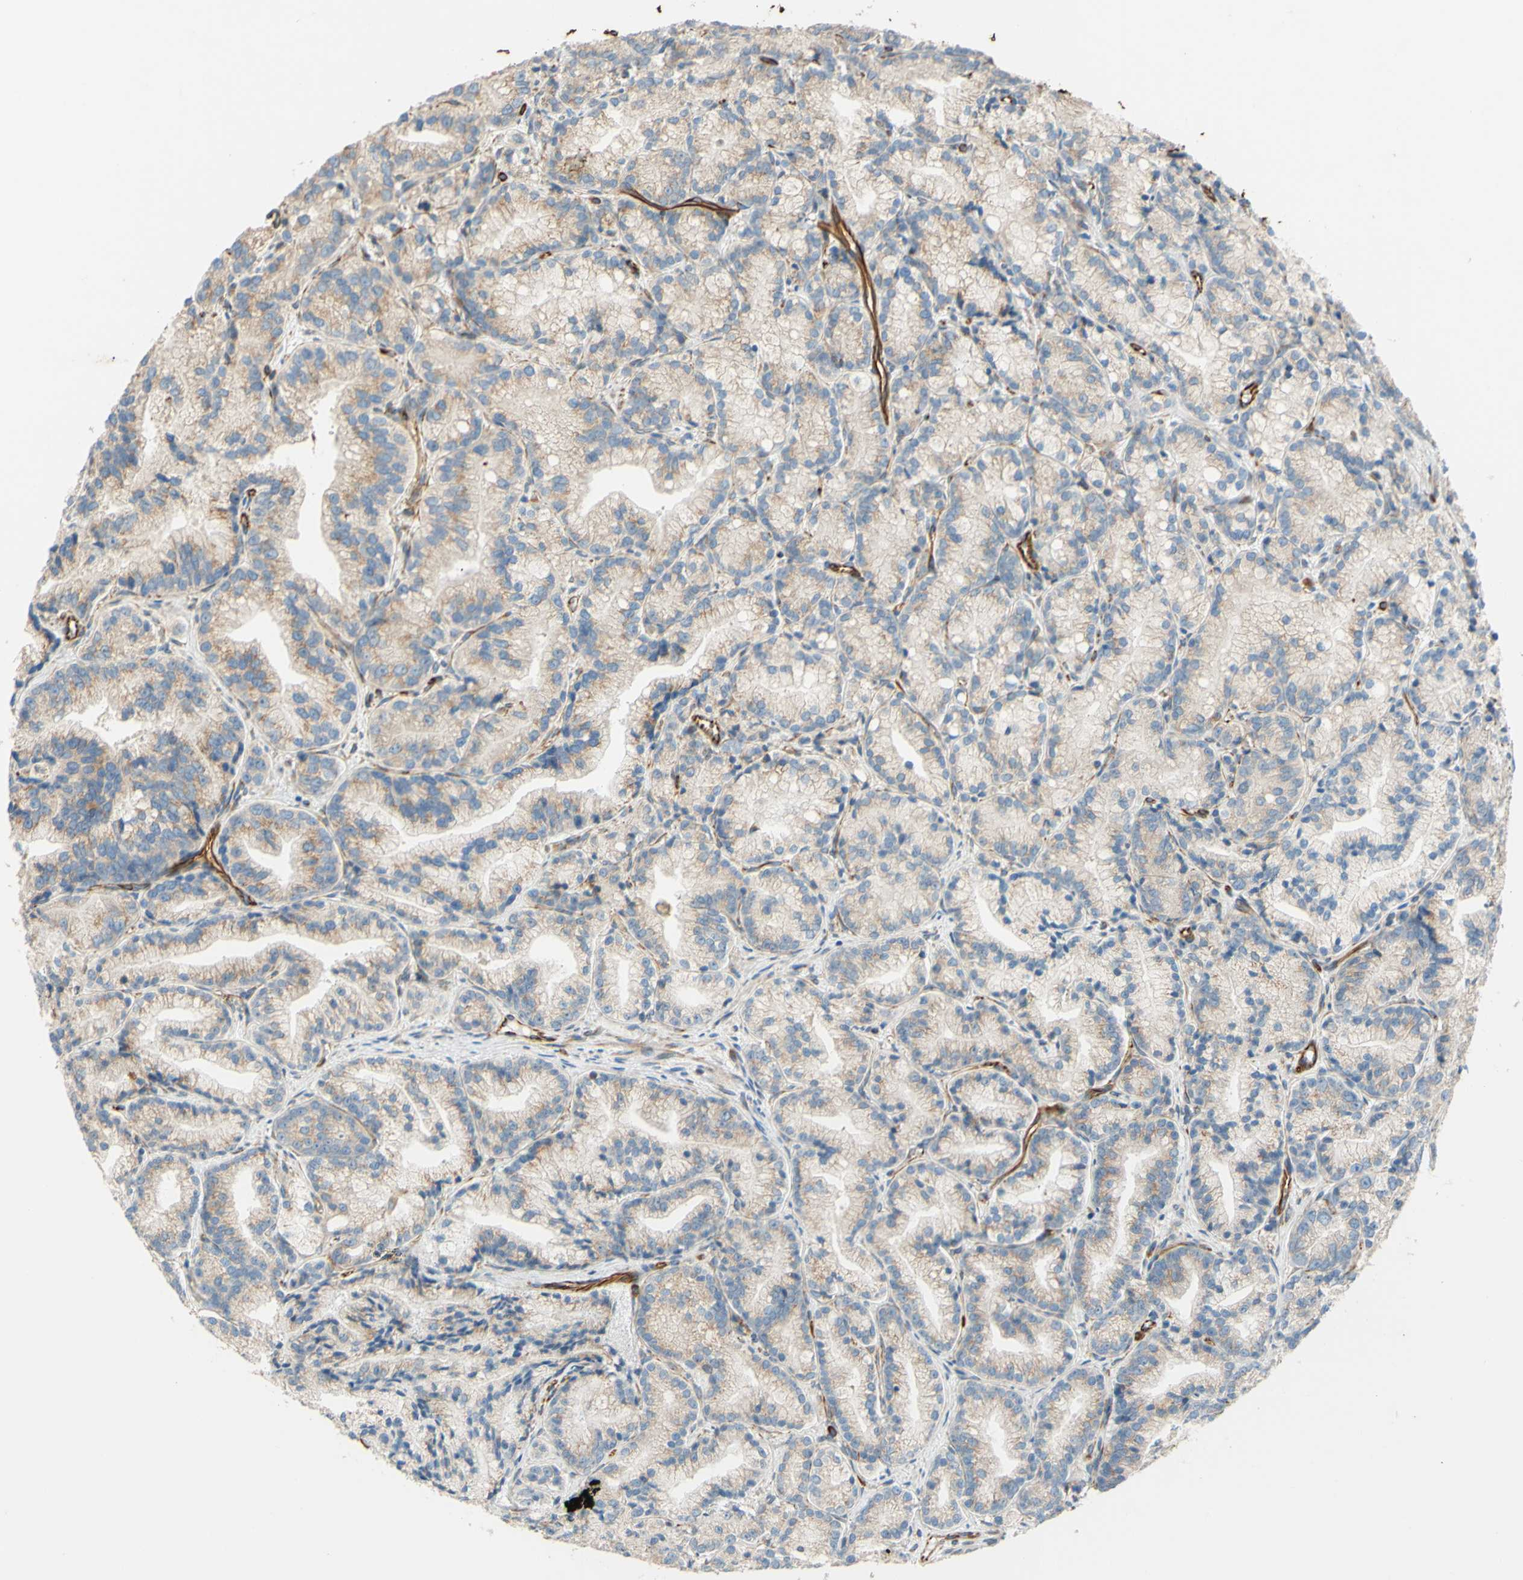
{"staining": {"intensity": "weak", "quantity": ">75%", "location": "cytoplasmic/membranous"}, "tissue": "prostate cancer", "cell_type": "Tumor cells", "image_type": "cancer", "snomed": [{"axis": "morphology", "description": "Adenocarcinoma, Low grade"}, {"axis": "topography", "description": "Prostate"}], "caption": "This is a photomicrograph of immunohistochemistry (IHC) staining of prostate low-grade adenocarcinoma, which shows weak expression in the cytoplasmic/membranous of tumor cells.", "gene": "C1orf43", "patient": {"sex": "male", "age": 89}}